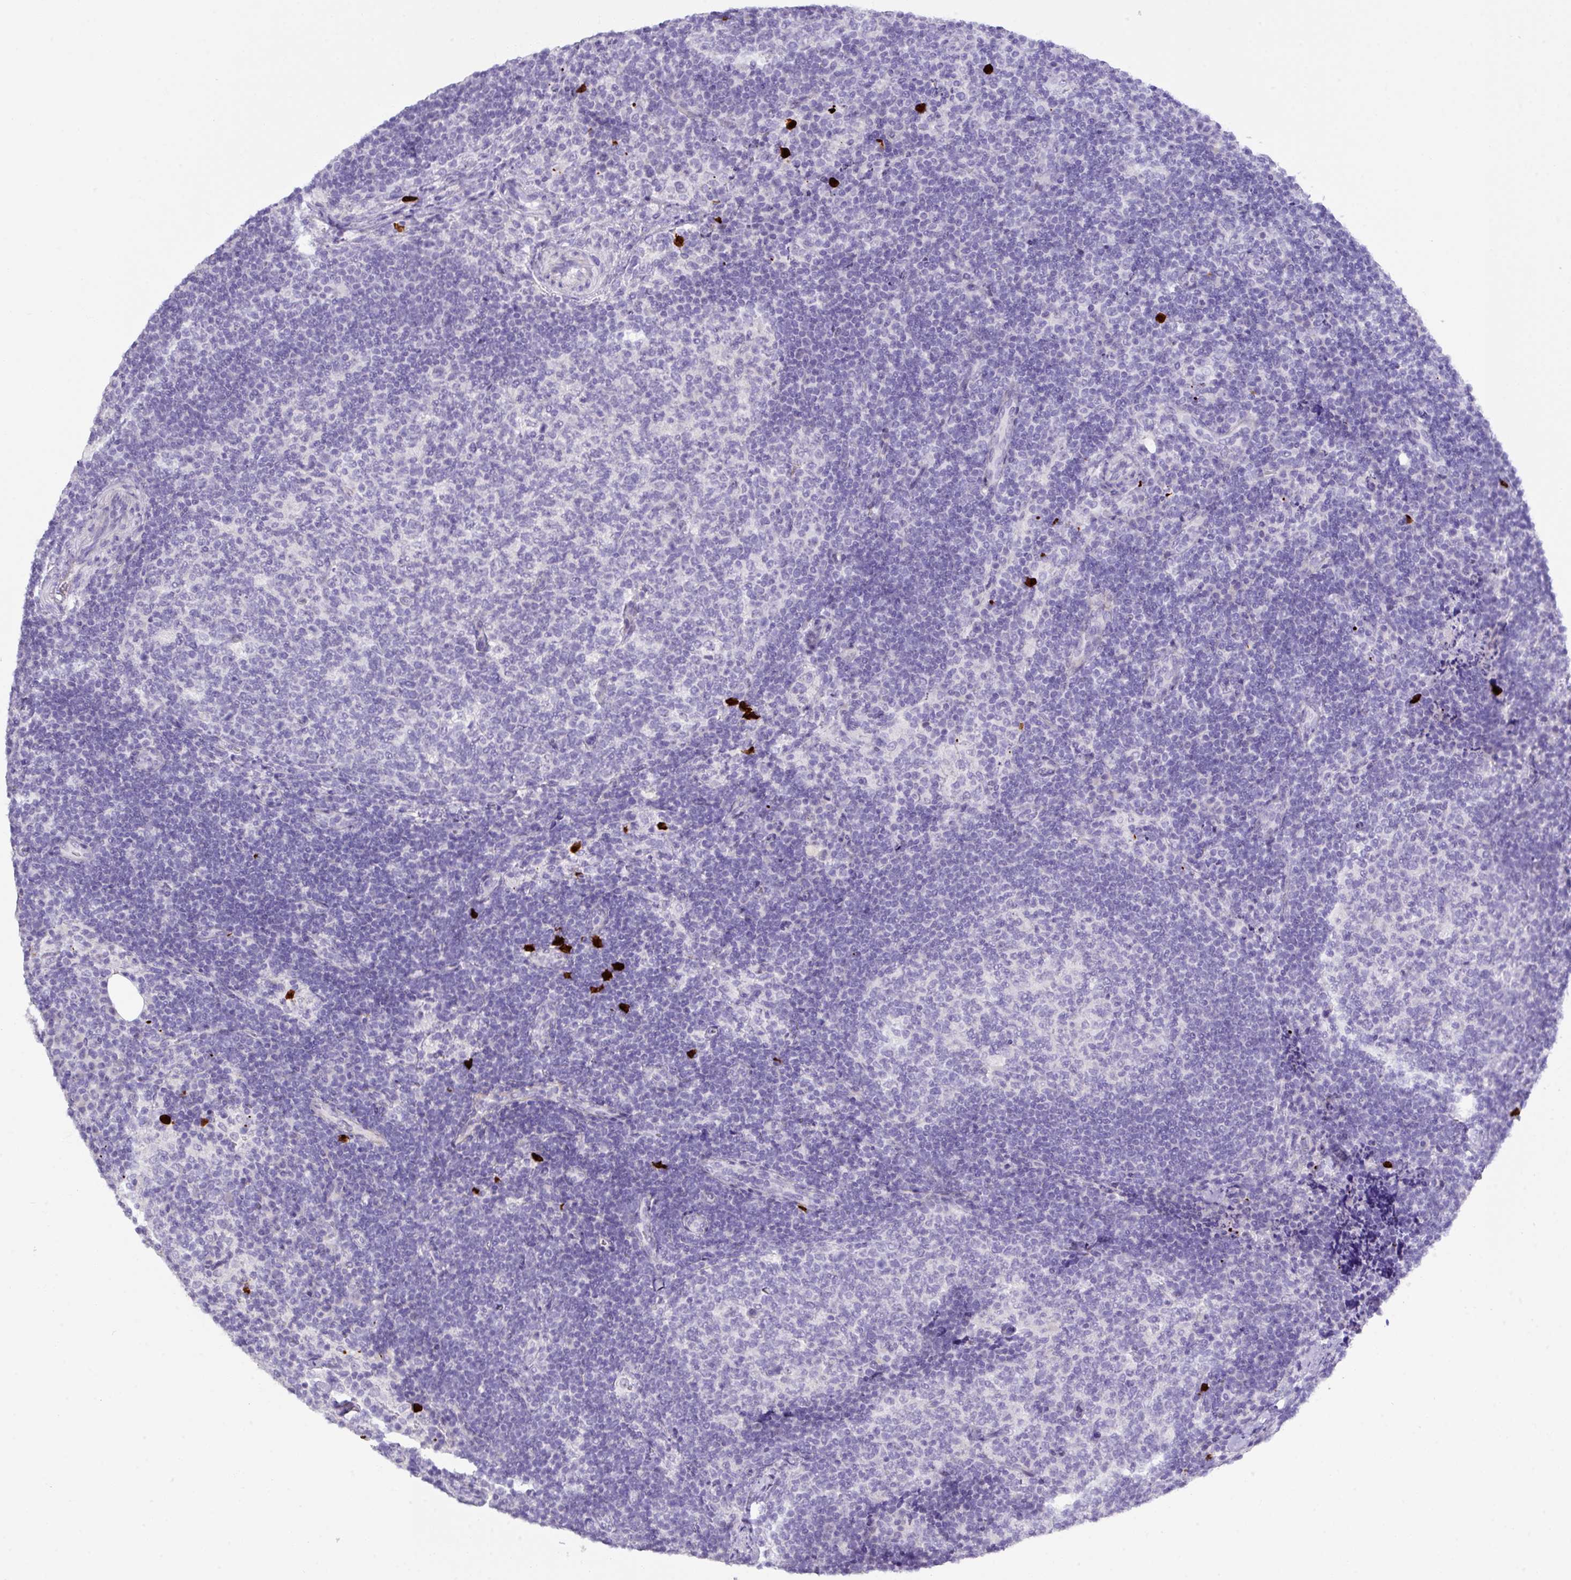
{"staining": {"intensity": "negative", "quantity": "none", "location": "none"}, "tissue": "lymph node", "cell_type": "Germinal center cells", "image_type": "normal", "snomed": [{"axis": "morphology", "description": "Normal tissue, NOS"}, {"axis": "topography", "description": "Lymph node"}], "caption": "Immunohistochemistry (IHC) photomicrograph of normal lymph node stained for a protein (brown), which exhibits no positivity in germinal center cells. The staining is performed using DAB (3,3'-diaminobenzidine) brown chromogen with nuclei counter-stained in using hematoxylin.", "gene": "MRM2", "patient": {"sex": "female", "age": 31}}